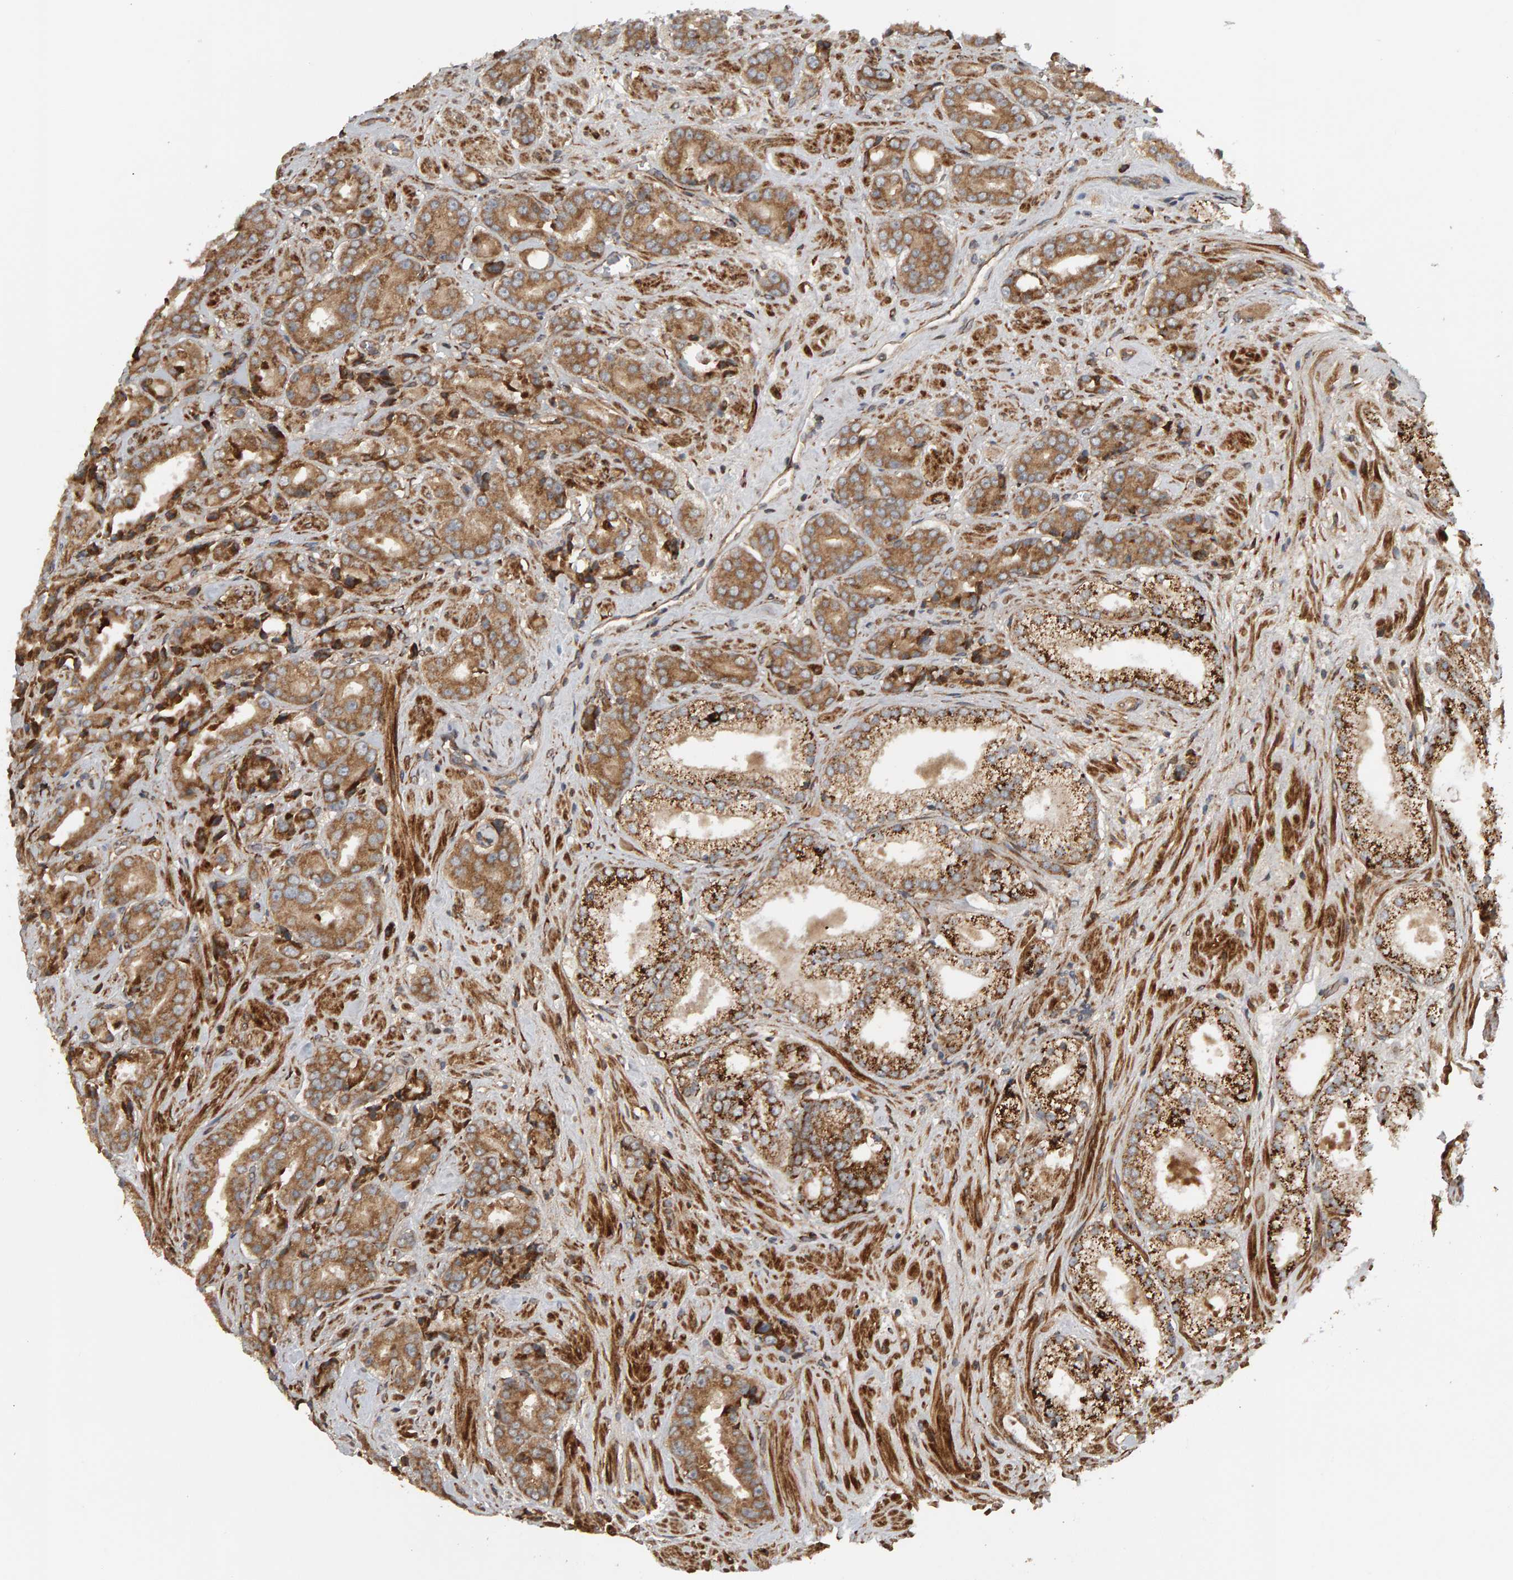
{"staining": {"intensity": "moderate", "quantity": ">75%", "location": "cytoplasmic/membranous"}, "tissue": "prostate cancer", "cell_type": "Tumor cells", "image_type": "cancer", "snomed": [{"axis": "morphology", "description": "Adenocarcinoma, High grade"}, {"axis": "topography", "description": "Prostate"}], "caption": "Tumor cells exhibit medium levels of moderate cytoplasmic/membranous expression in about >75% of cells in human adenocarcinoma (high-grade) (prostate).", "gene": "ZFAND1", "patient": {"sex": "male", "age": 71}}